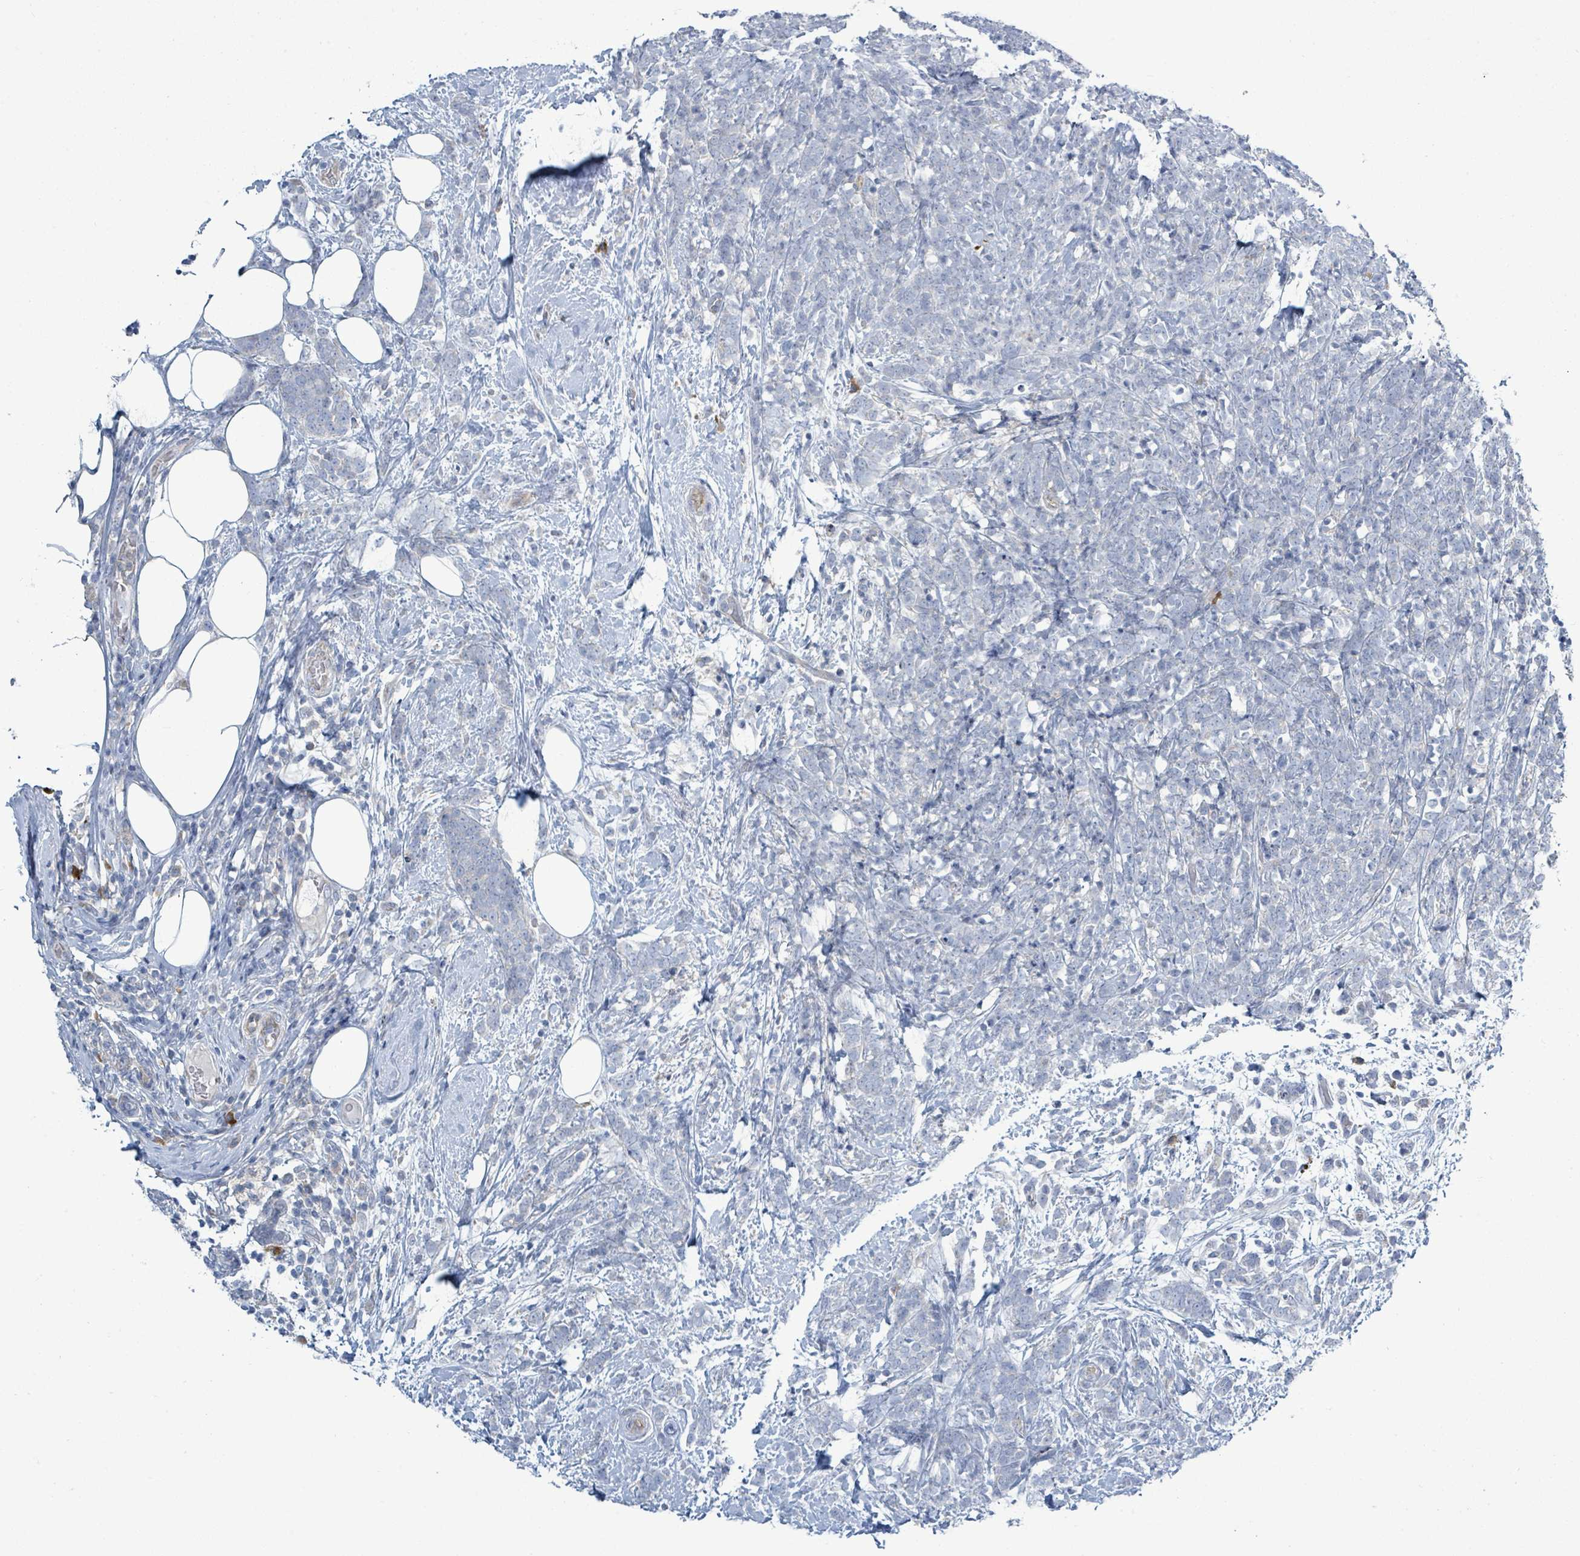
{"staining": {"intensity": "negative", "quantity": "none", "location": "none"}, "tissue": "breast cancer", "cell_type": "Tumor cells", "image_type": "cancer", "snomed": [{"axis": "morphology", "description": "Lobular carcinoma"}, {"axis": "topography", "description": "Breast"}], "caption": "Breast cancer (lobular carcinoma) was stained to show a protein in brown. There is no significant expression in tumor cells.", "gene": "SIRPB1", "patient": {"sex": "female", "age": 58}}